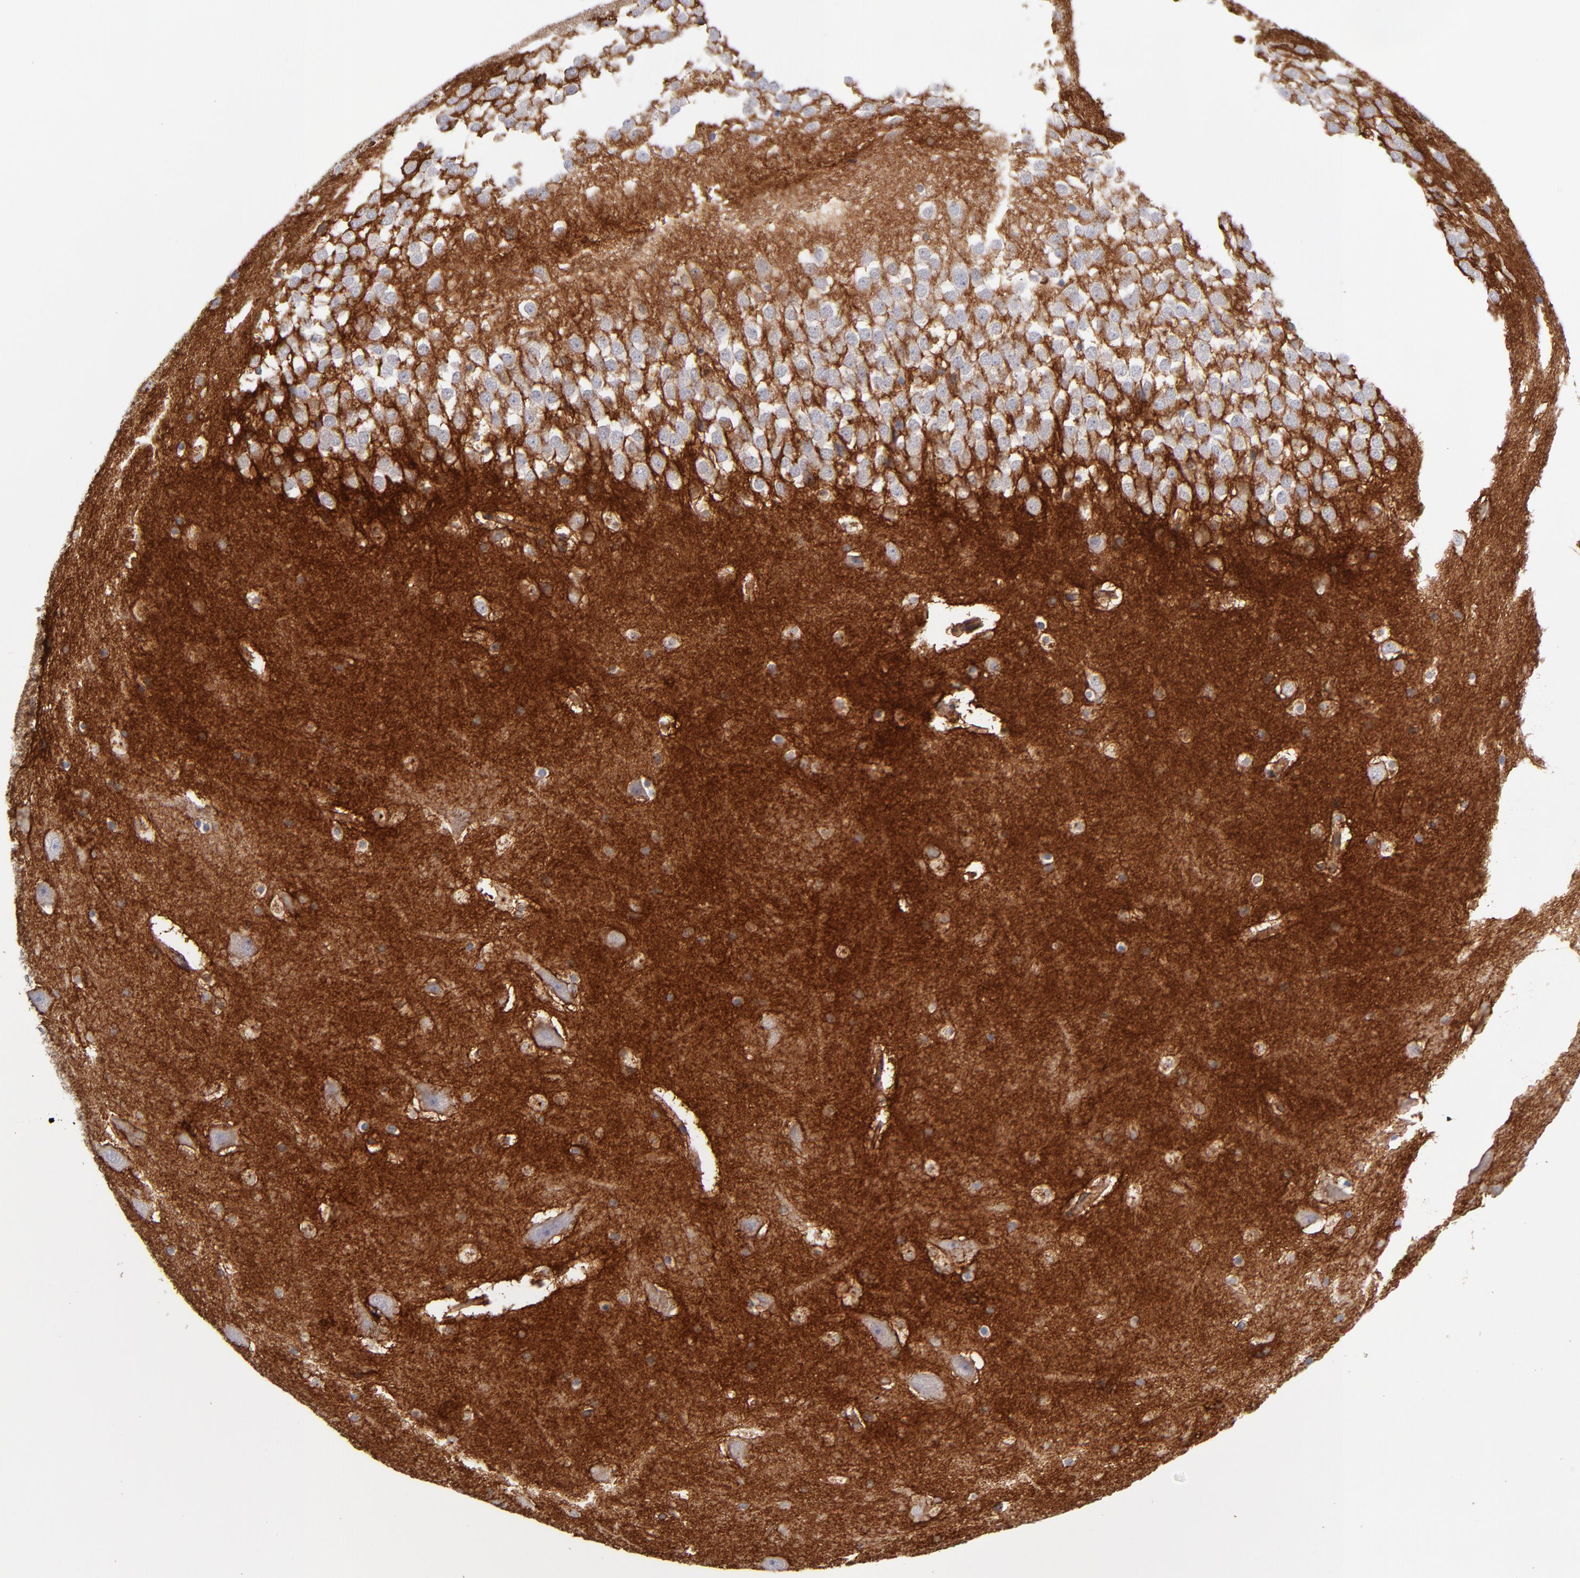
{"staining": {"intensity": "strong", "quantity": "<25%", "location": "cytoplasmic/membranous"}, "tissue": "hippocampus", "cell_type": "Glial cells", "image_type": "normal", "snomed": [{"axis": "morphology", "description": "Normal tissue, NOS"}, {"axis": "topography", "description": "Hippocampus"}], "caption": "This histopathology image exhibits immunohistochemistry (IHC) staining of unremarkable hippocampus, with medium strong cytoplasmic/membranous staining in about <25% of glial cells.", "gene": "PLSCR4", "patient": {"sex": "male", "age": 45}}